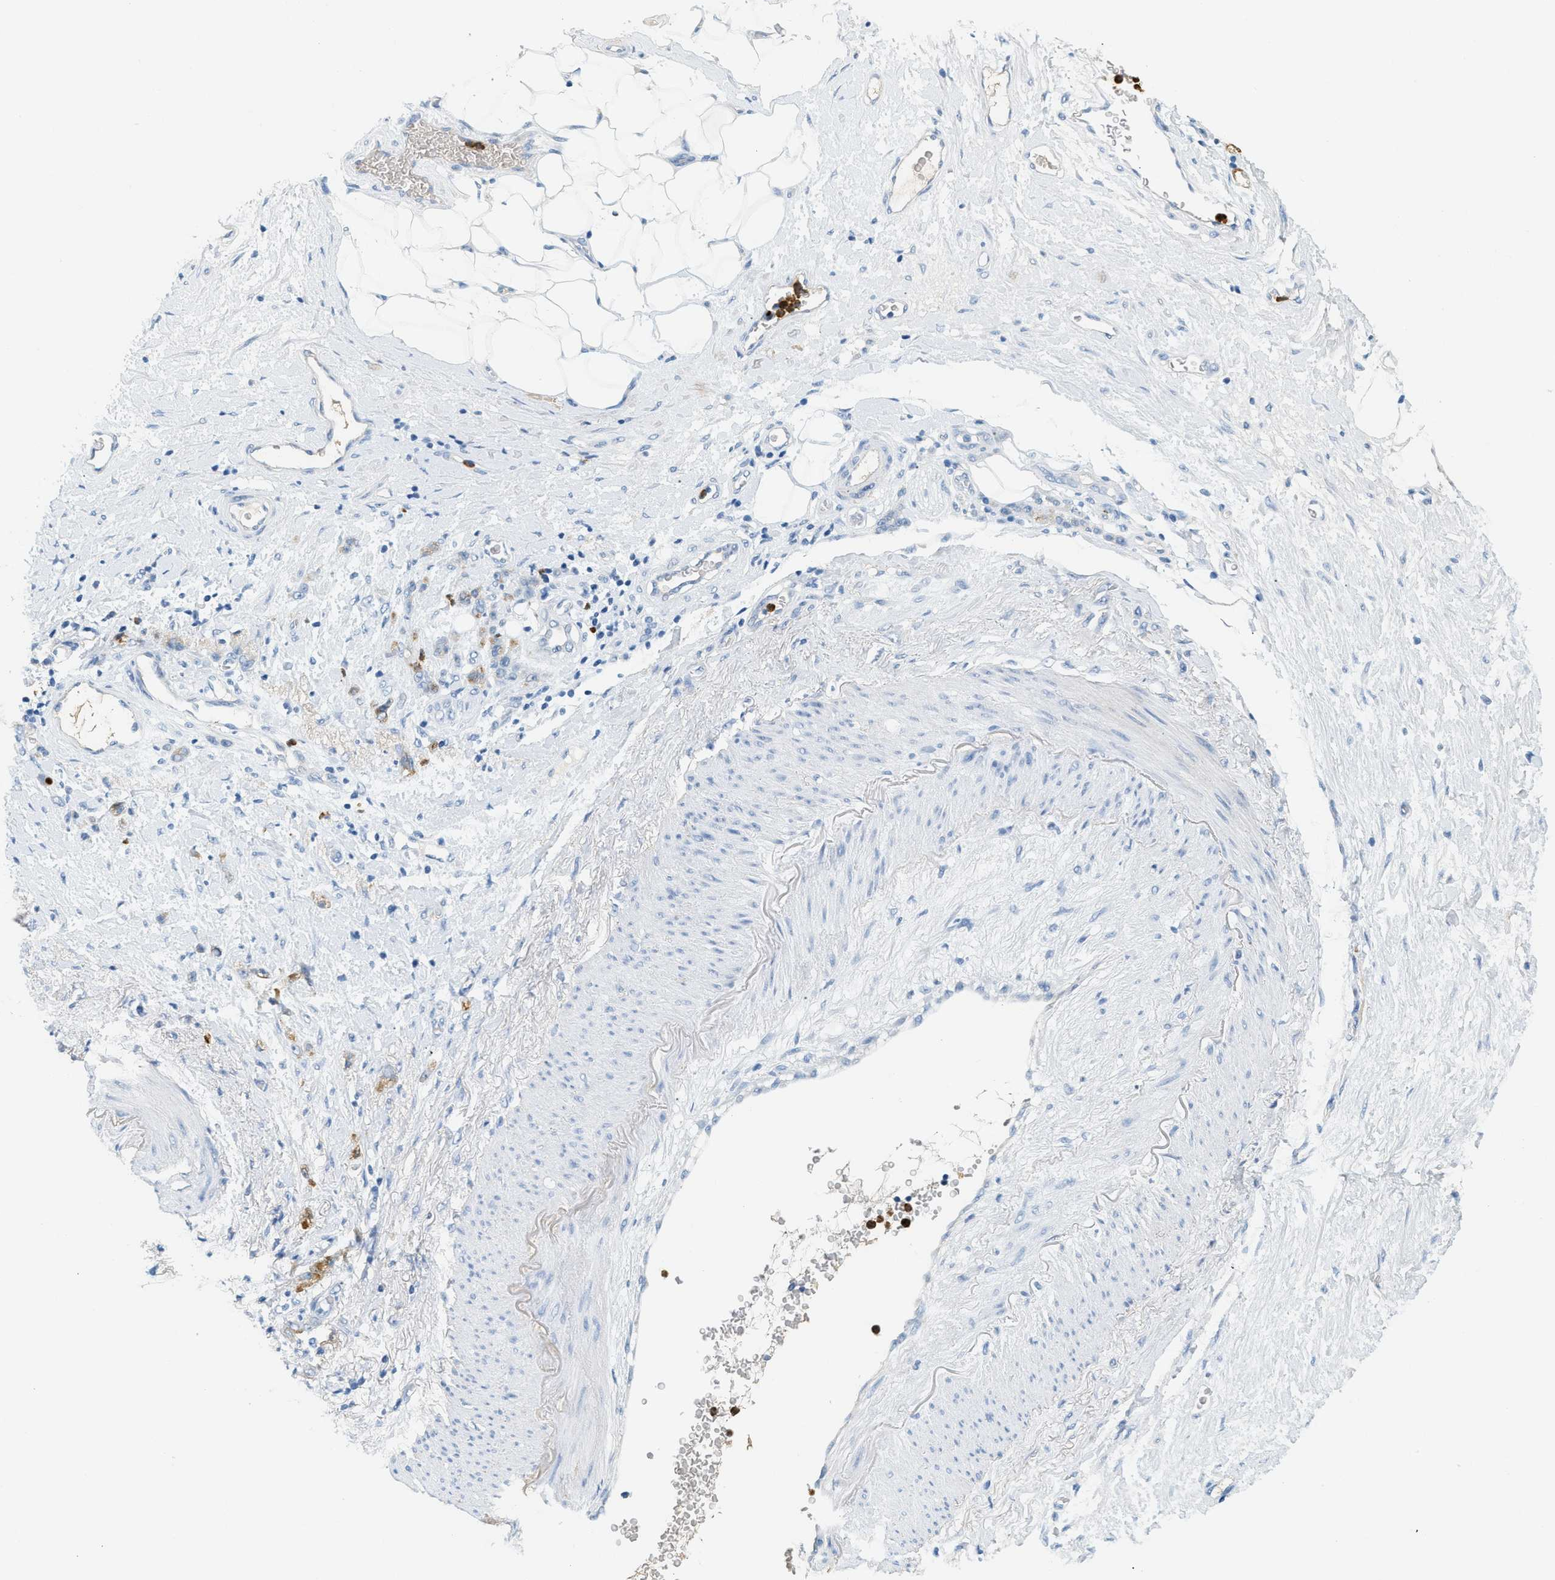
{"staining": {"intensity": "negative", "quantity": "none", "location": "none"}, "tissue": "stomach cancer", "cell_type": "Tumor cells", "image_type": "cancer", "snomed": [{"axis": "morphology", "description": "Adenocarcinoma, NOS"}, {"axis": "topography", "description": "Stomach"}], "caption": "This is an immunohistochemistry image of stomach adenocarcinoma. There is no expression in tumor cells.", "gene": "LCN2", "patient": {"sex": "male", "age": 82}}